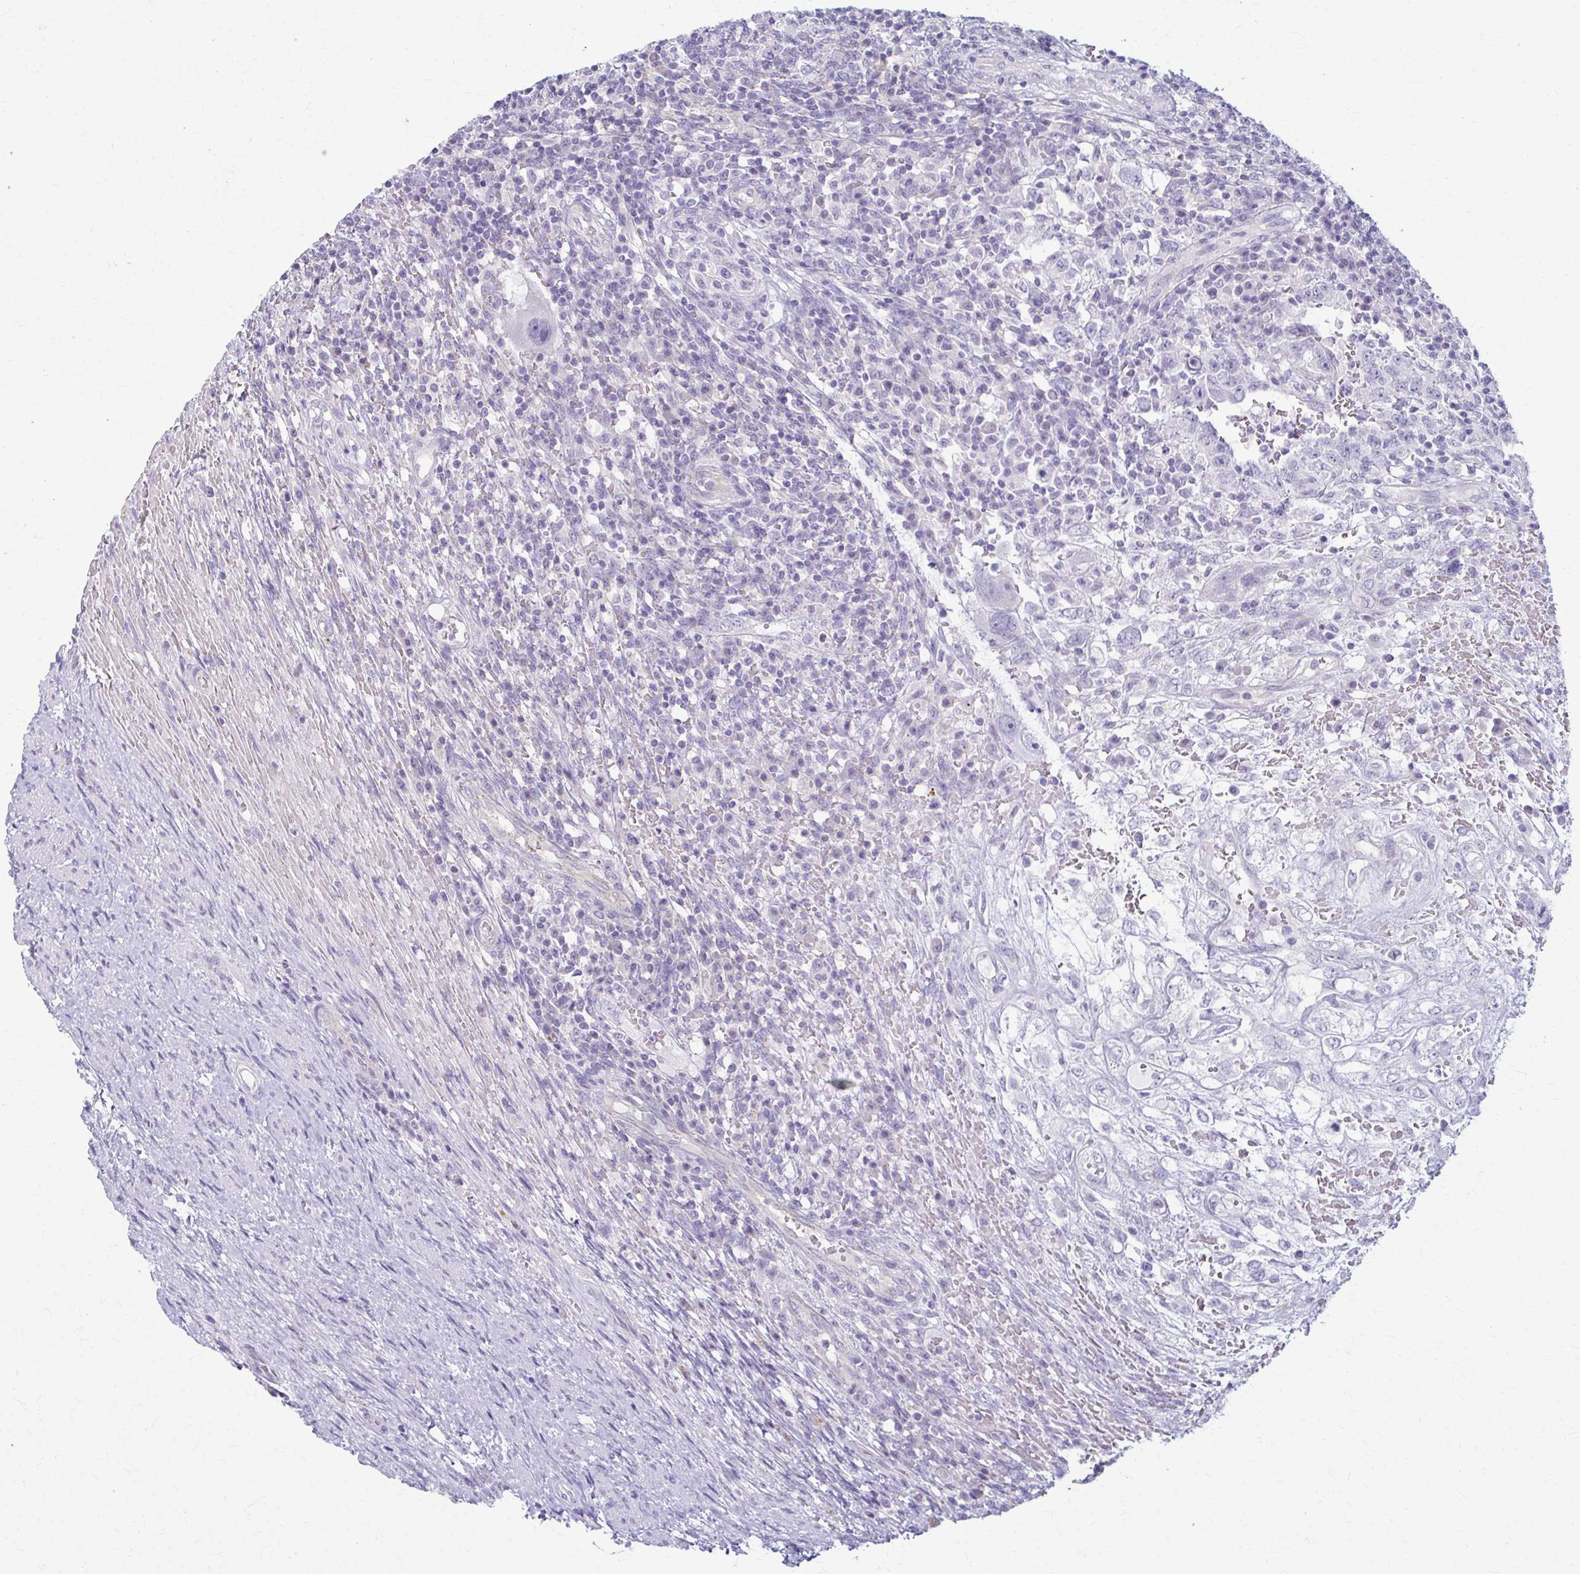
{"staining": {"intensity": "negative", "quantity": "none", "location": "none"}, "tissue": "testis cancer", "cell_type": "Tumor cells", "image_type": "cancer", "snomed": [{"axis": "morphology", "description": "Carcinoma, Embryonal, NOS"}, {"axis": "topography", "description": "Testis"}], "caption": "Testis cancer stained for a protein using IHC displays no staining tumor cells.", "gene": "PRKRA", "patient": {"sex": "male", "age": 26}}